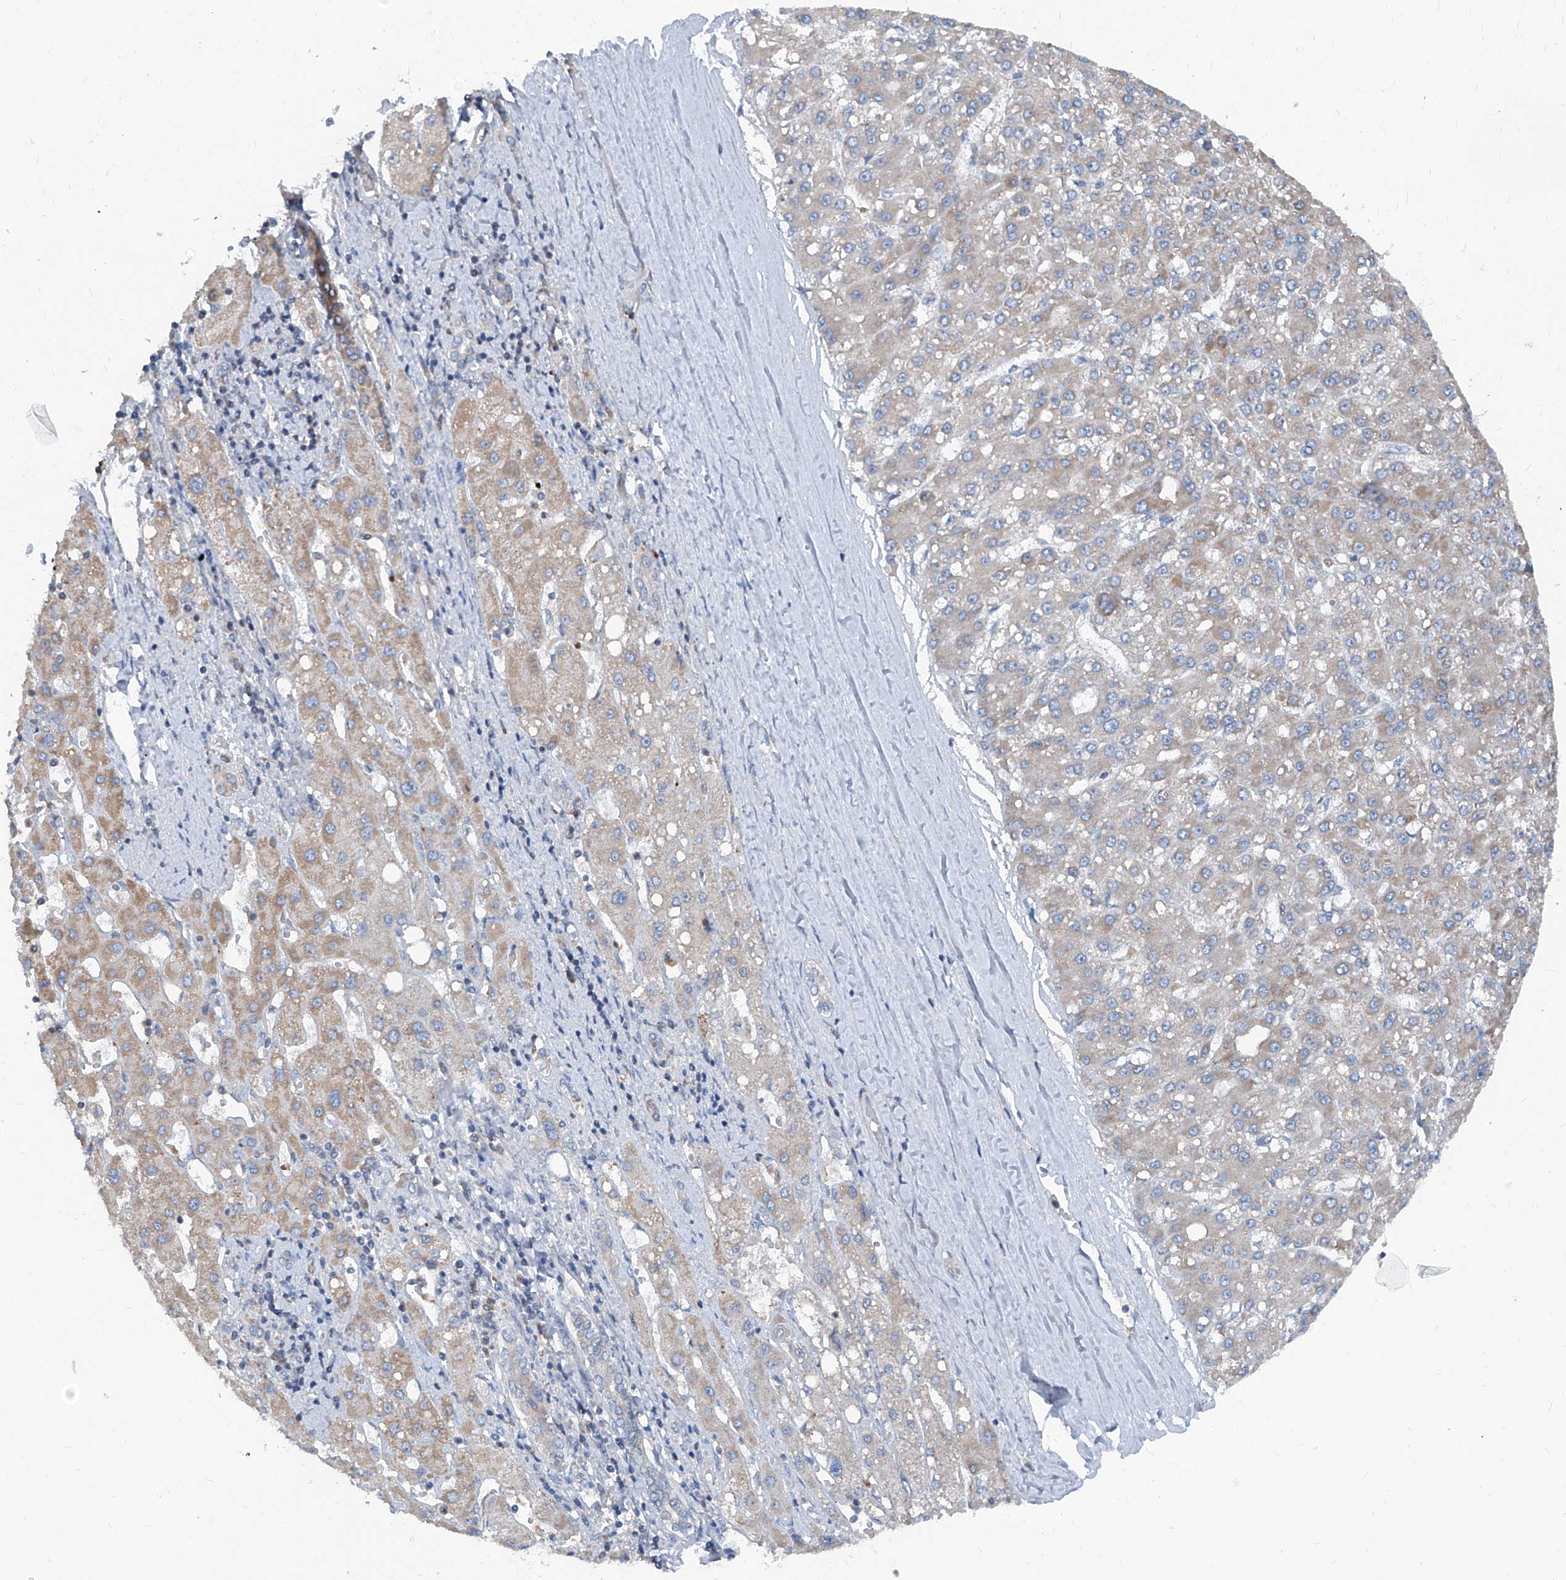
{"staining": {"intensity": "weak", "quantity": ">75%", "location": "cytoplasmic/membranous"}, "tissue": "liver cancer", "cell_type": "Tumor cells", "image_type": "cancer", "snomed": [{"axis": "morphology", "description": "Carcinoma, Hepatocellular, NOS"}, {"axis": "topography", "description": "Liver"}], "caption": "Weak cytoplasmic/membranous staining is appreciated in about >75% of tumor cells in liver hepatocellular carcinoma.", "gene": "GPAT3", "patient": {"sex": "male", "age": 67}}